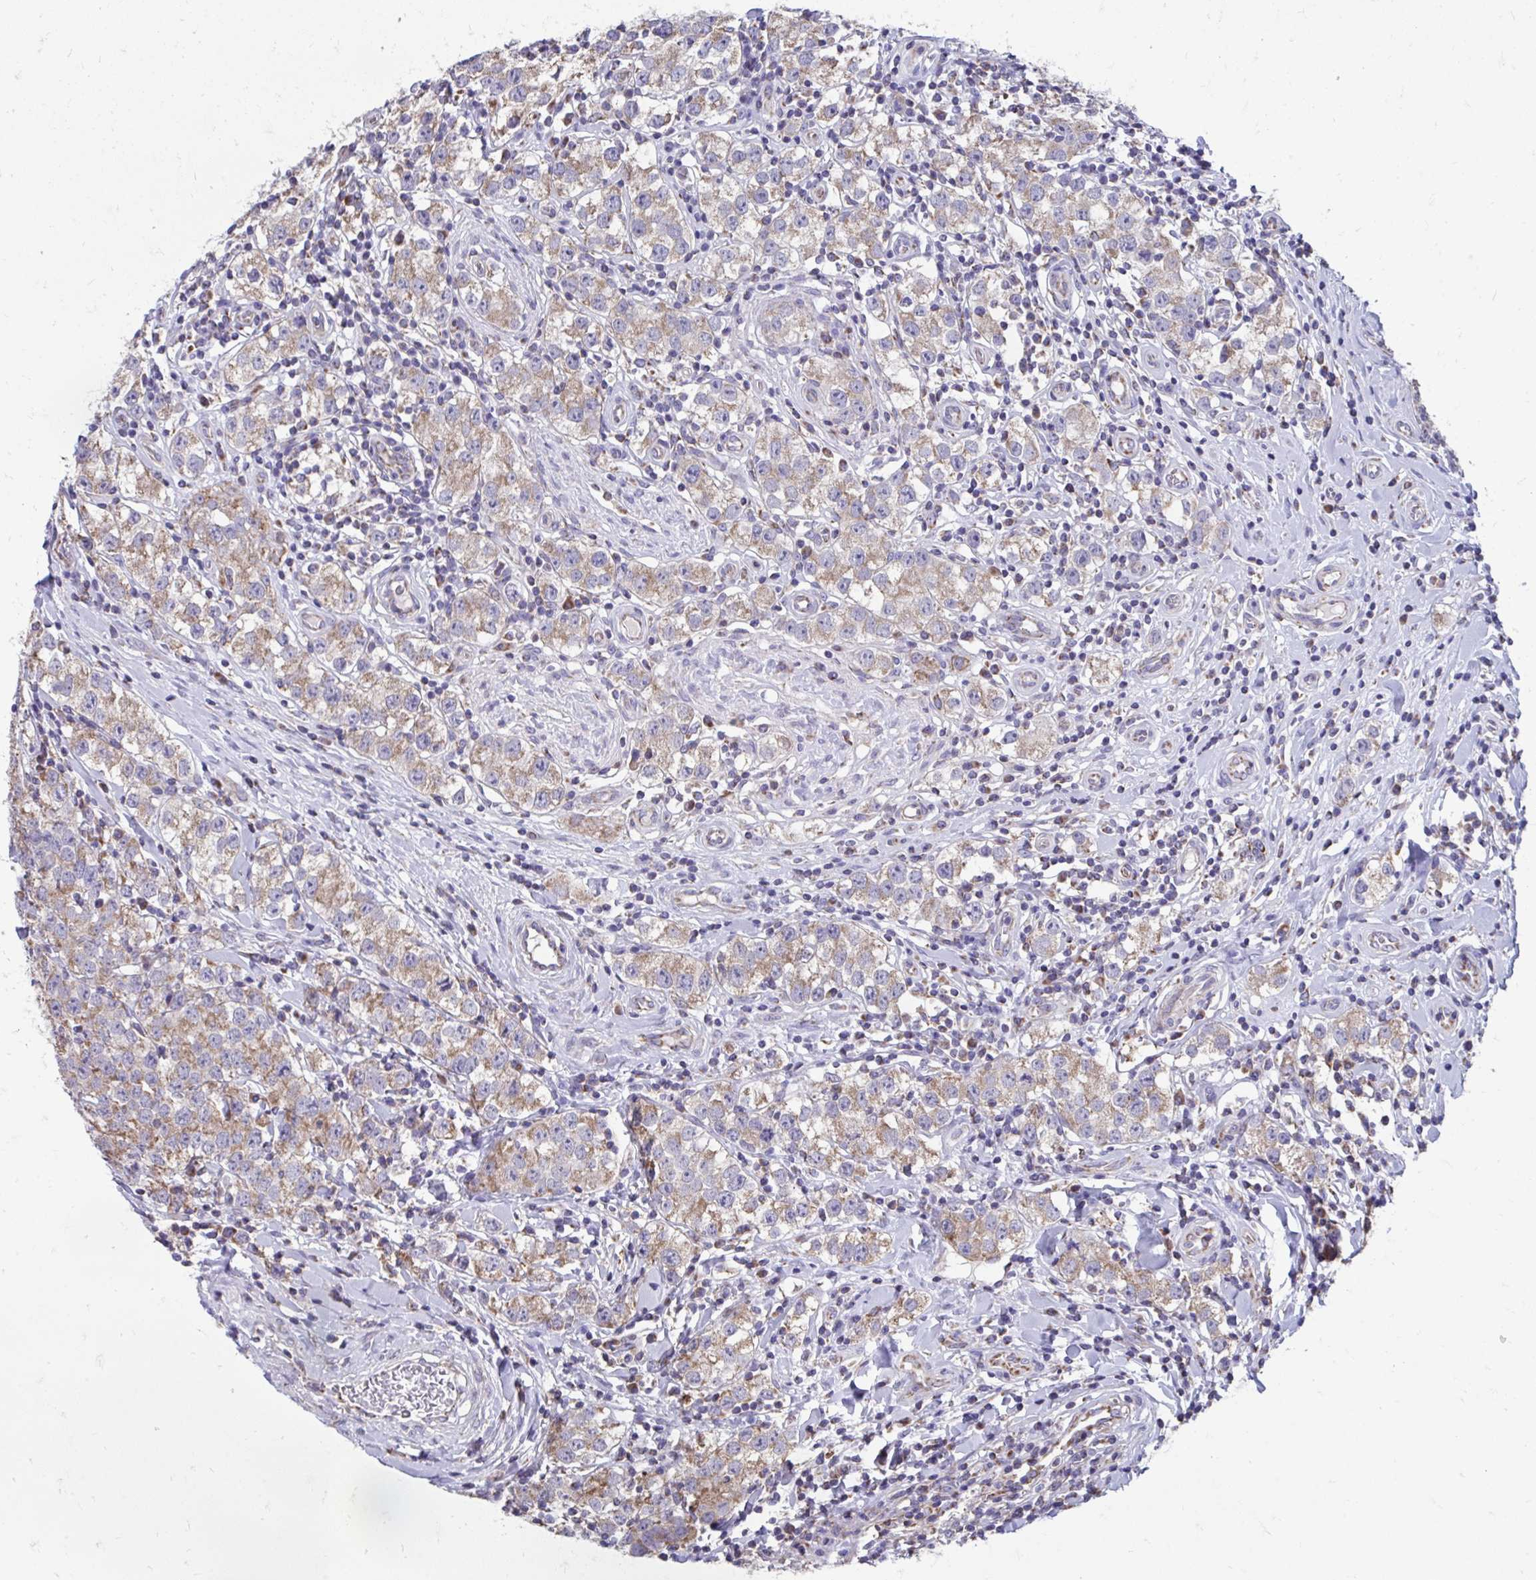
{"staining": {"intensity": "moderate", "quantity": ">75%", "location": "cytoplasmic/membranous"}, "tissue": "testis cancer", "cell_type": "Tumor cells", "image_type": "cancer", "snomed": [{"axis": "morphology", "description": "Seminoma, NOS"}, {"axis": "topography", "description": "Testis"}], "caption": "IHC image of human seminoma (testis) stained for a protein (brown), which displays medium levels of moderate cytoplasmic/membranous expression in approximately >75% of tumor cells.", "gene": "LINGO4", "patient": {"sex": "male", "age": 34}}